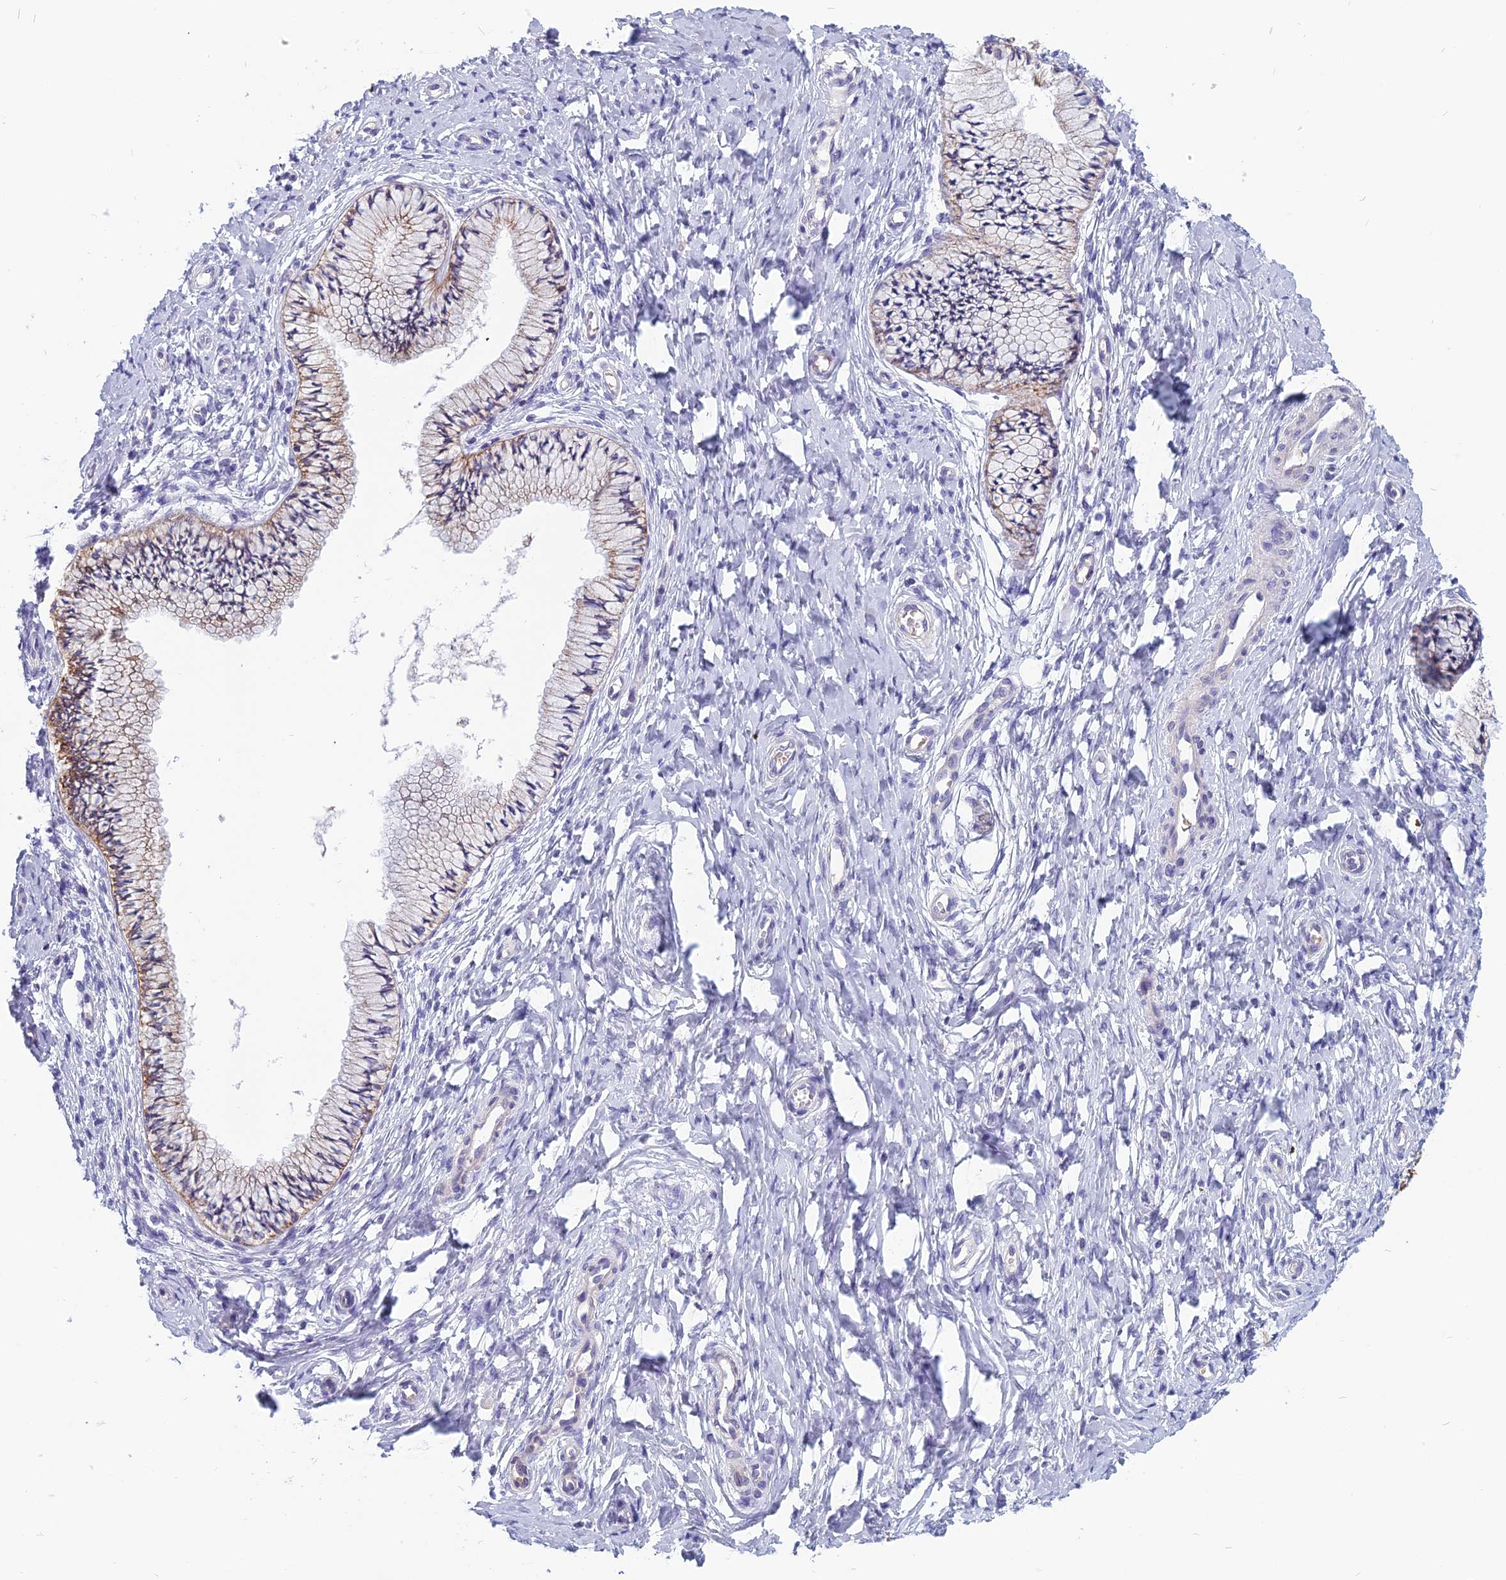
{"staining": {"intensity": "moderate", "quantity": "25%-75%", "location": "cytoplasmic/membranous"}, "tissue": "cervix", "cell_type": "Glandular cells", "image_type": "normal", "snomed": [{"axis": "morphology", "description": "Normal tissue, NOS"}, {"axis": "topography", "description": "Cervix"}], "caption": "Cervix stained with DAB (3,3'-diaminobenzidine) IHC shows medium levels of moderate cytoplasmic/membranous expression in approximately 25%-75% of glandular cells. The staining was performed using DAB to visualize the protein expression in brown, while the nuclei were stained in blue with hematoxylin (Magnification: 20x).", "gene": "RBM41", "patient": {"sex": "female", "age": 36}}